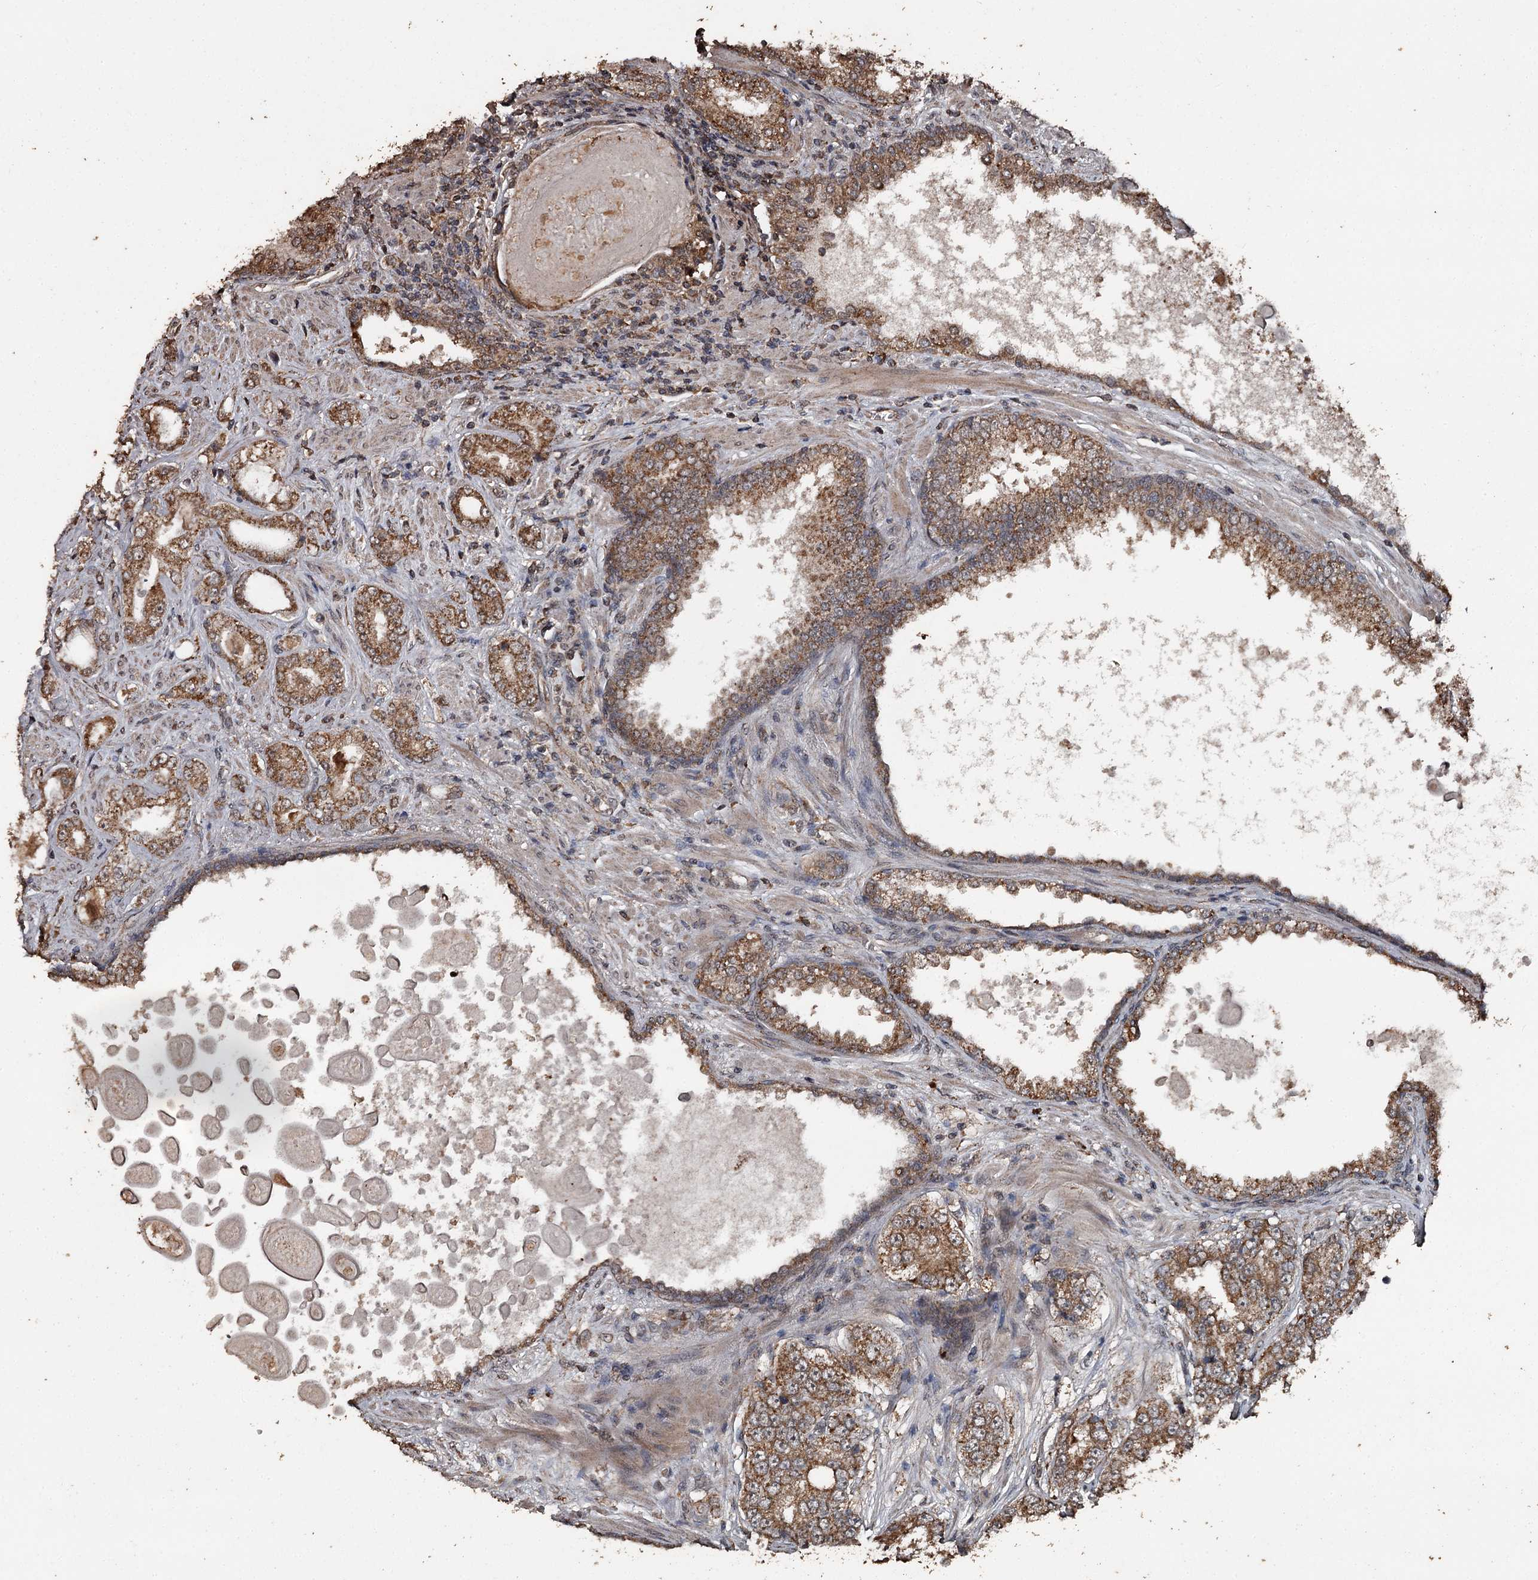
{"staining": {"intensity": "strong", "quantity": ">75%", "location": "cytoplasmic/membranous"}, "tissue": "prostate cancer", "cell_type": "Tumor cells", "image_type": "cancer", "snomed": [{"axis": "morphology", "description": "Normal tissue, NOS"}, {"axis": "morphology", "description": "Adenocarcinoma, High grade"}, {"axis": "topography", "description": "Prostate"}], "caption": "Protein staining by immunohistochemistry (IHC) displays strong cytoplasmic/membranous expression in about >75% of tumor cells in adenocarcinoma (high-grade) (prostate).", "gene": "WIPI1", "patient": {"sex": "male", "age": 83}}